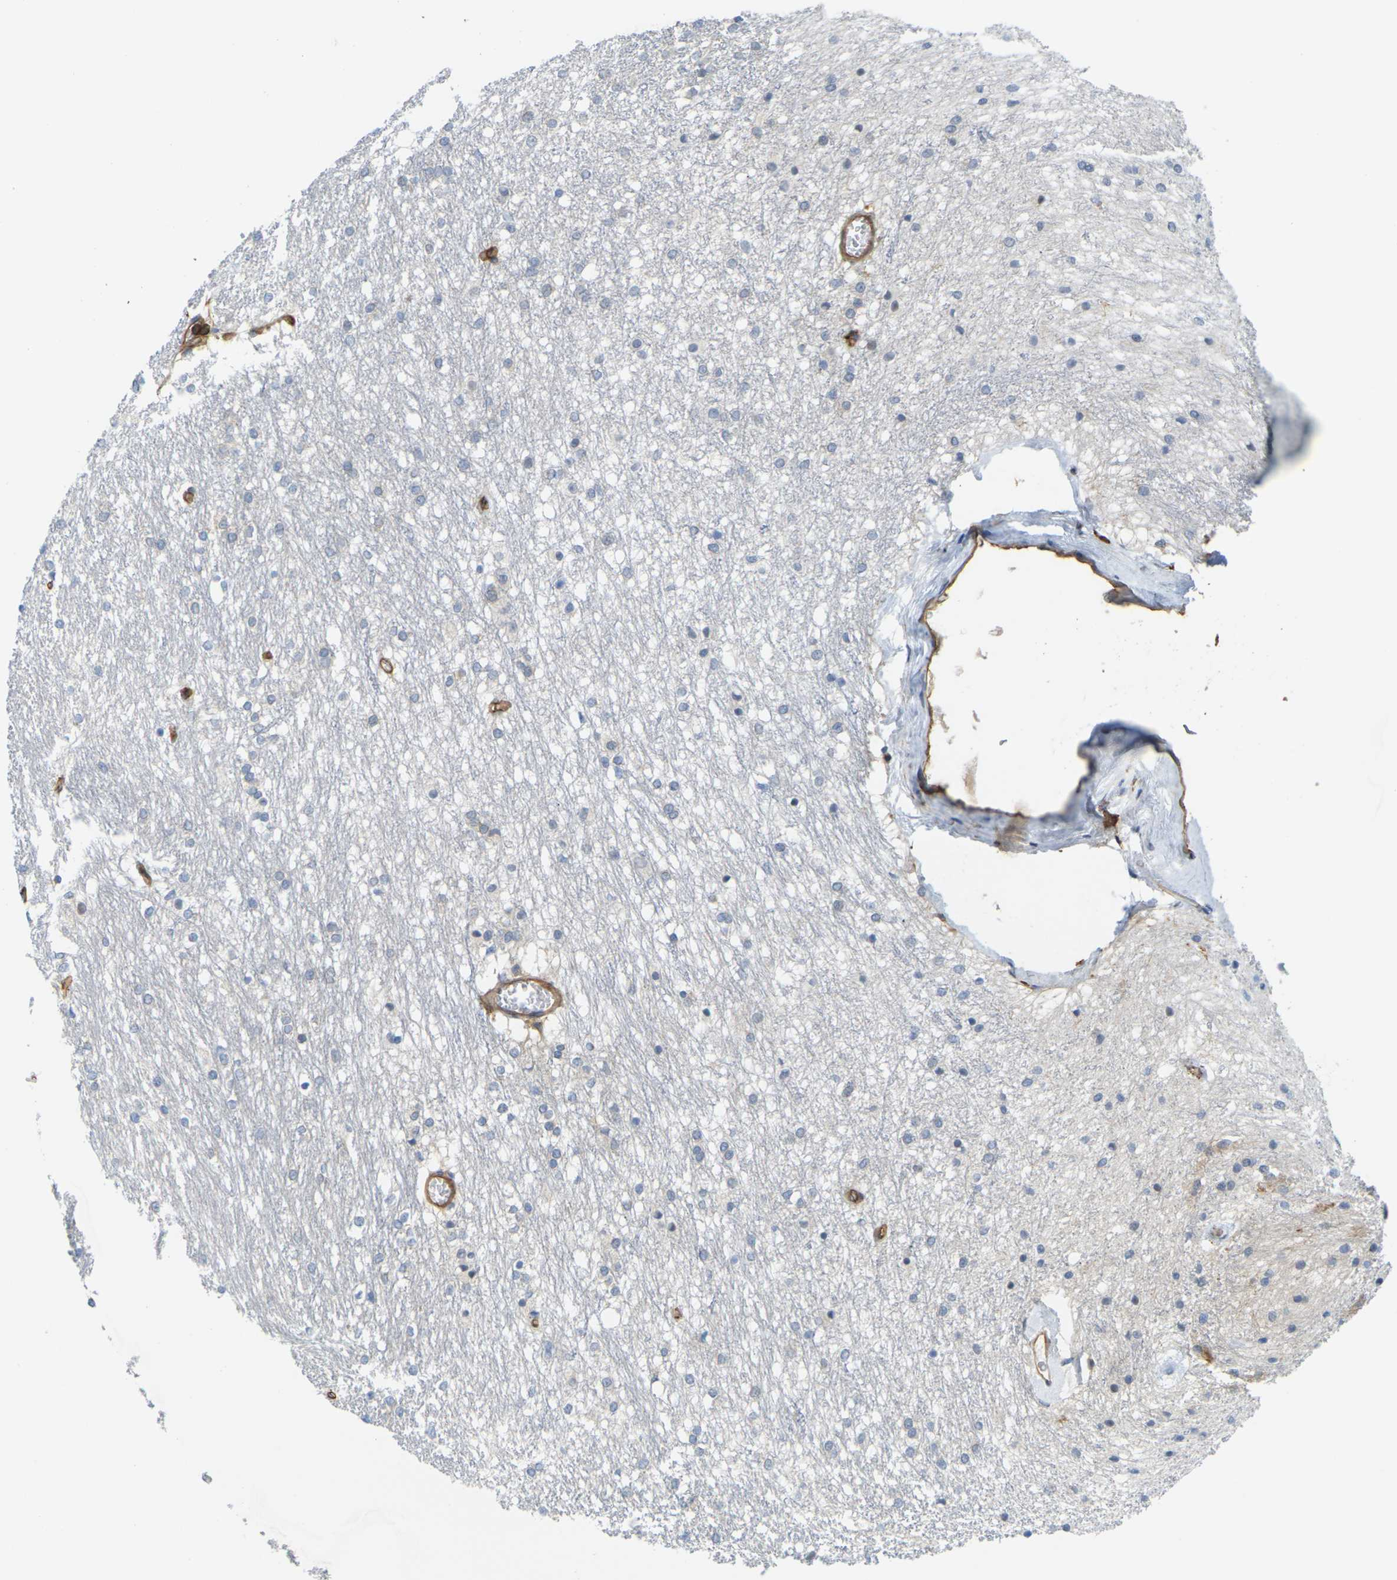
{"staining": {"intensity": "negative", "quantity": "none", "location": "none"}, "tissue": "caudate", "cell_type": "Glial cells", "image_type": "normal", "snomed": [{"axis": "morphology", "description": "Normal tissue, NOS"}, {"axis": "topography", "description": "Lateral ventricle wall"}], "caption": "IHC histopathology image of unremarkable caudate stained for a protein (brown), which displays no expression in glial cells. (DAB immunohistochemistry (IHC) visualized using brightfield microscopy, high magnification).", "gene": "IQGAP1", "patient": {"sex": "female", "age": 19}}